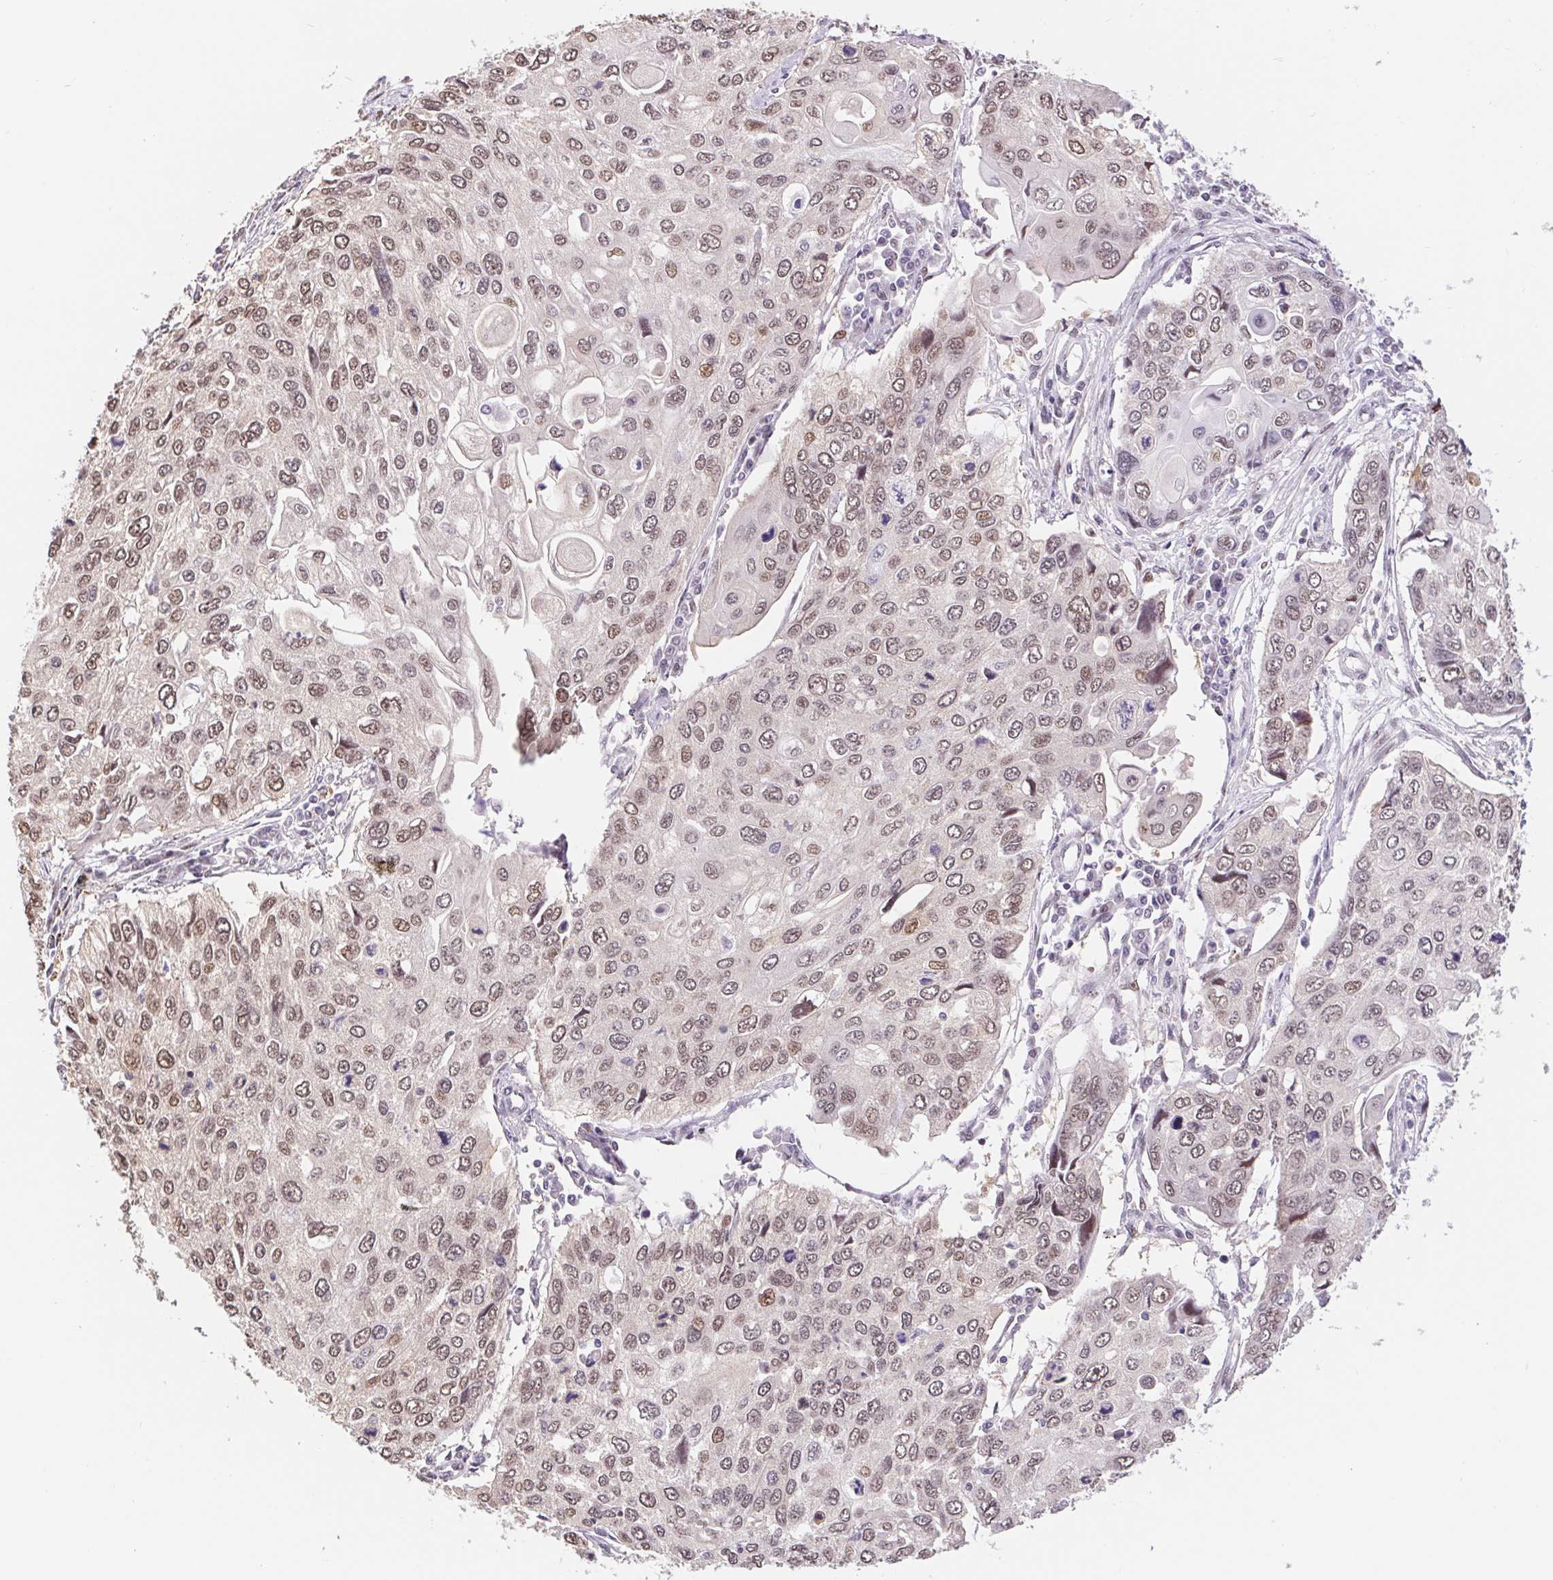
{"staining": {"intensity": "moderate", "quantity": "25%-75%", "location": "nuclear"}, "tissue": "lung cancer", "cell_type": "Tumor cells", "image_type": "cancer", "snomed": [{"axis": "morphology", "description": "Squamous cell carcinoma, NOS"}, {"axis": "morphology", "description": "Squamous cell carcinoma, metastatic, NOS"}, {"axis": "topography", "description": "Lung"}], "caption": "Moderate nuclear expression for a protein is present in approximately 25%-75% of tumor cells of lung squamous cell carcinoma using immunohistochemistry (IHC).", "gene": "CAND1", "patient": {"sex": "male", "age": 63}}